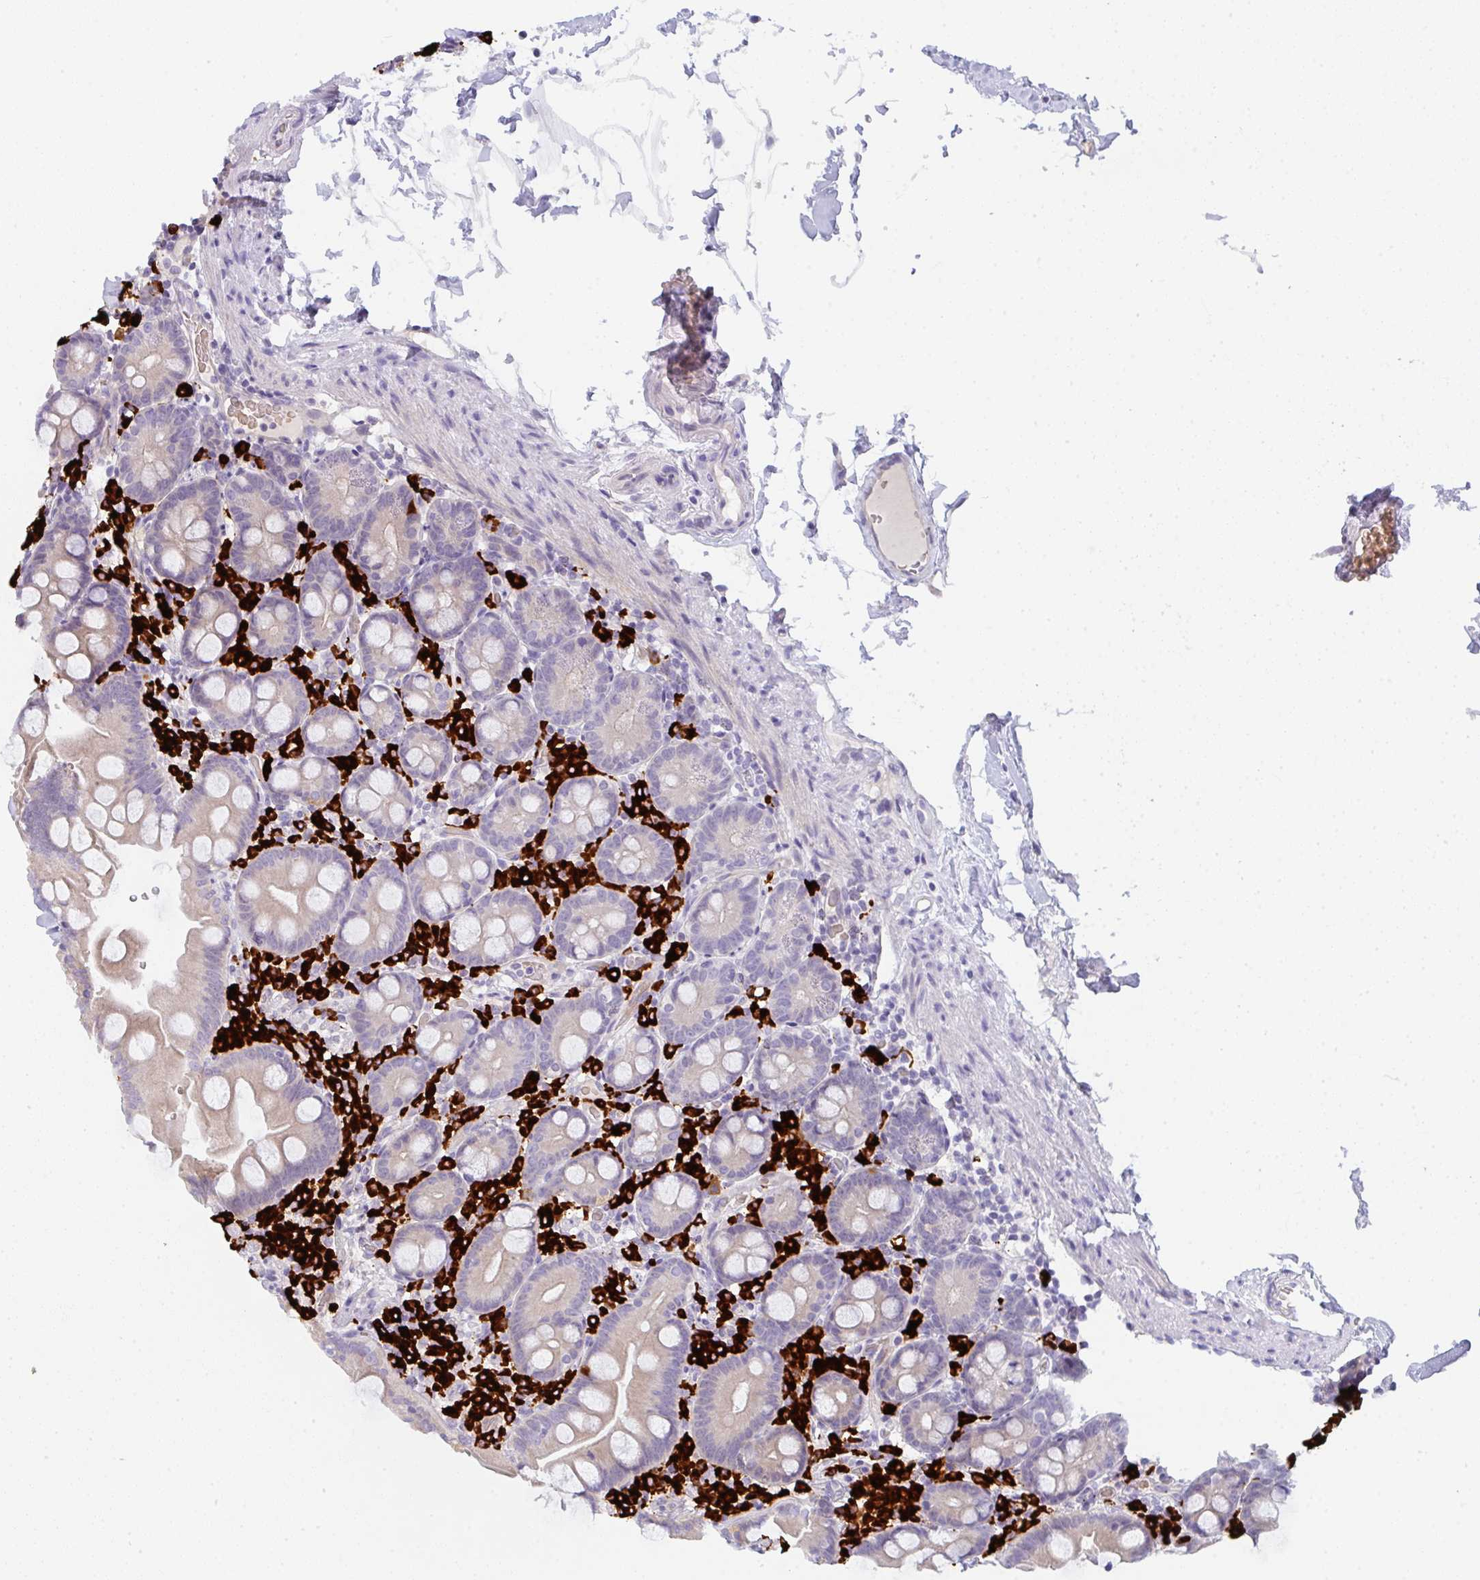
{"staining": {"intensity": "weak", "quantity": "25%-75%", "location": "cytoplasmic/membranous"}, "tissue": "small intestine", "cell_type": "Glandular cells", "image_type": "normal", "snomed": [{"axis": "morphology", "description": "Normal tissue, NOS"}, {"axis": "topography", "description": "Small intestine"}], "caption": "Normal small intestine reveals weak cytoplasmic/membranous expression in about 25%-75% of glandular cells.", "gene": "CACNA1S", "patient": {"sex": "female", "age": 68}}